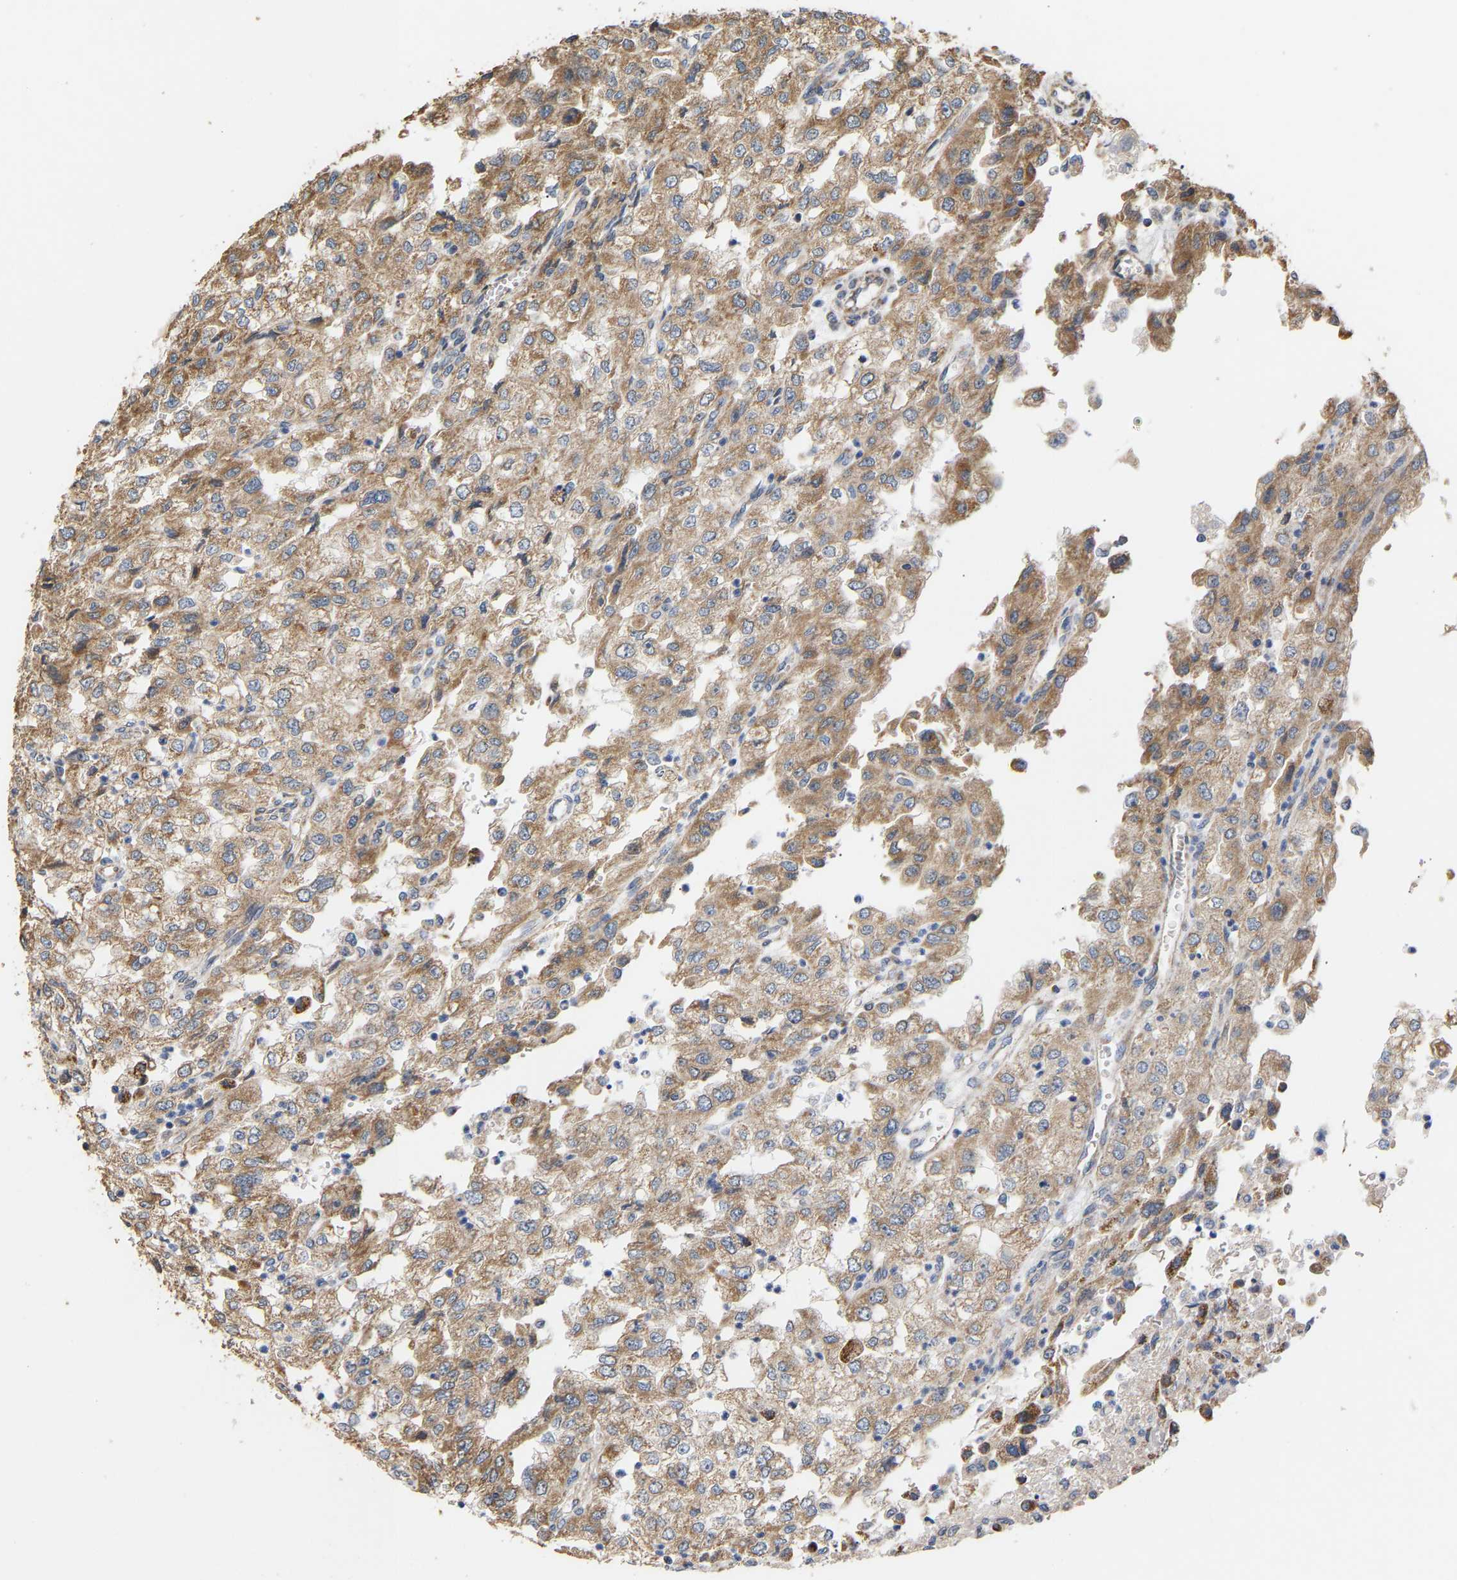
{"staining": {"intensity": "moderate", "quantity": ">75%", "location": "cytoplasmic/membranous"}, "tissue": "renal cancer", "cell_type": "Tumor cells", "image_type": "cancer", "snomed": [{"axis": "morphology", "description": "Adenocarcinoma, NOS"}, {"axis": "topography", "description": "Kidney"}], "caption": "Immunohistochemical staining of renal adenocarcinoma displays moderate cytoplasmic/membranous protein staining in about >75% of tumor cells. Nuclei are stained in blue.", "gene": "TMEM168", "patient": {"sex": "female", "age": 54}}